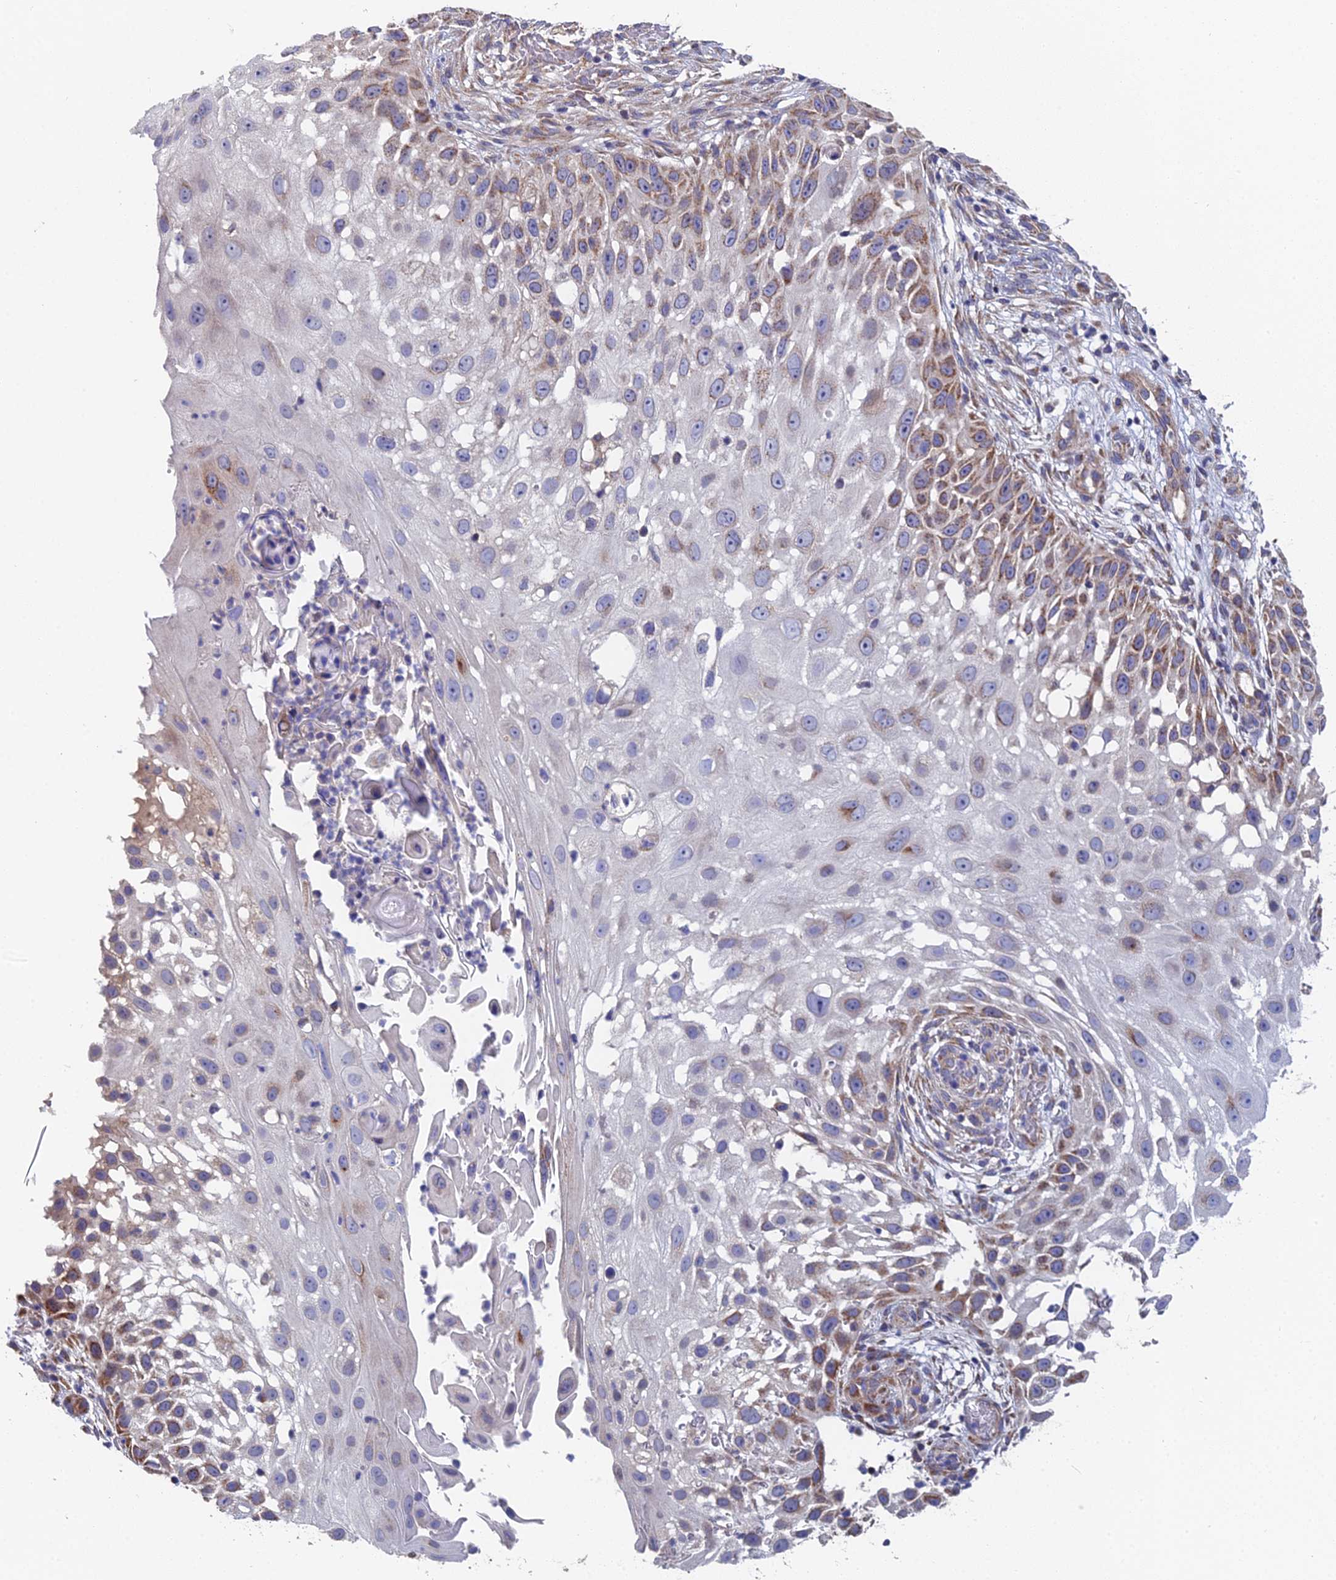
{"staining": {"intensity": "moderate", "quantity": "25%-75%", "location": "cytoplasmic/membranous"}, "tissue": "skin cancer", "cell_type": "Tumor cells", "image_type": "cancer", "snomed": [{"axis": "morphology", "description": "Squamous cell carcinoma, NOS"}, {"axis": "topography", "description": "Skin"}], "caption": "Skin cancer (squamous cell carcinoma) stained for a protein (brown) exhibits moderate cytoplasmic/membranous positive expression in about 25%-75% of tumor cells.", "gene": "ECSIT", "patient": {"sex": "female", "age": 44}}